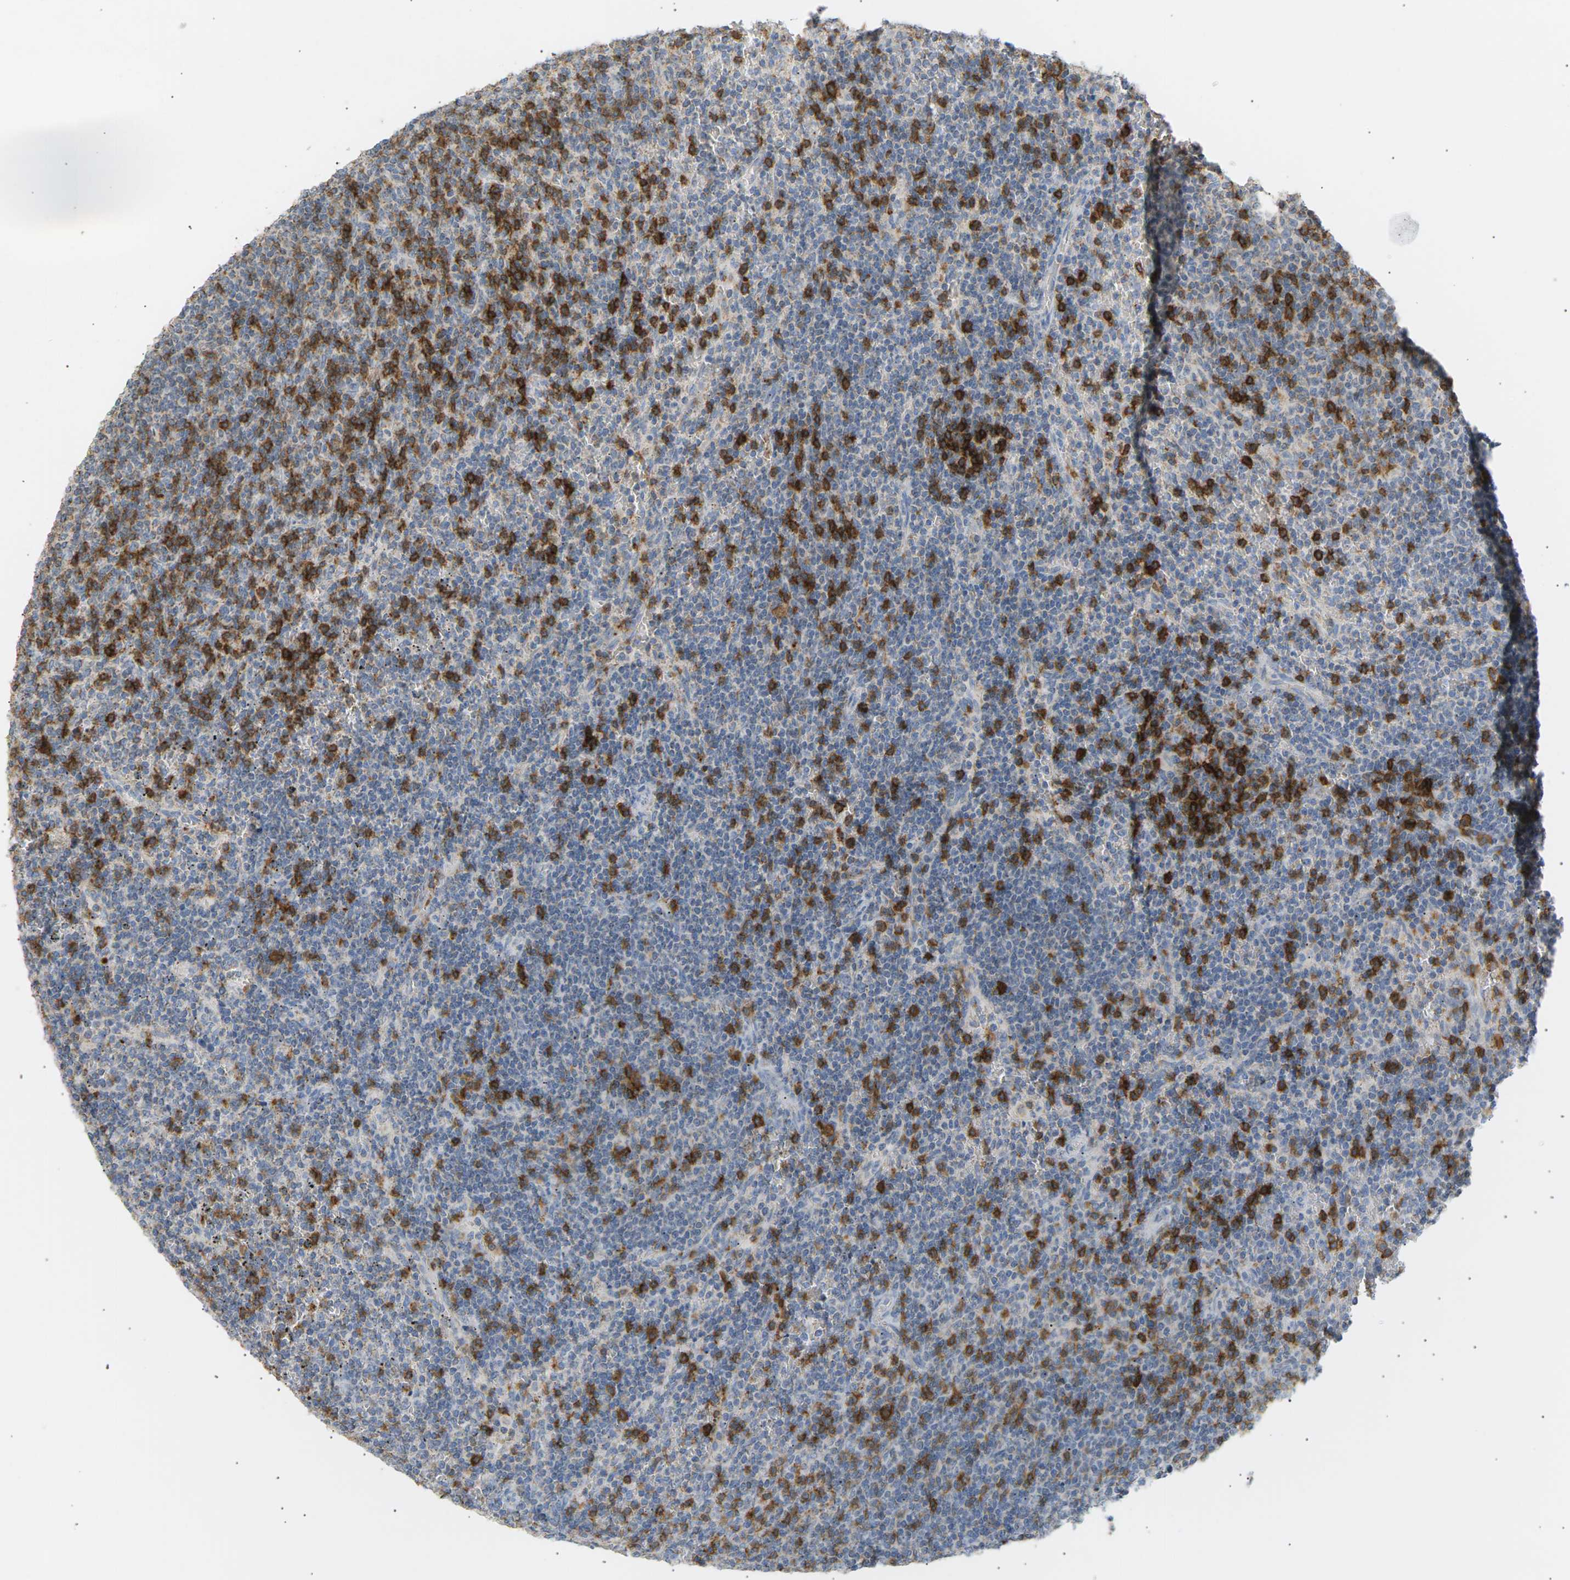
{"staining": {"intensity": "negative", "quantity": "none", "location": "none"}, "tissue": "lymphoma", "cell_type": "Tumor cells", "image_type": "cancer", "snomed": [{"axis": "morphology", "description": "Malignant lymphoma, non-Hodgkin's type, Low grade"}, {"axis": "topography", "description": "Spleen"}], "caption": "This is an immunohistochemistry photomicrograph of lymphoma. There is no expression in tumor cells.", "gene": "LIME1", "patient": {"sex": "female", "age": 50}}